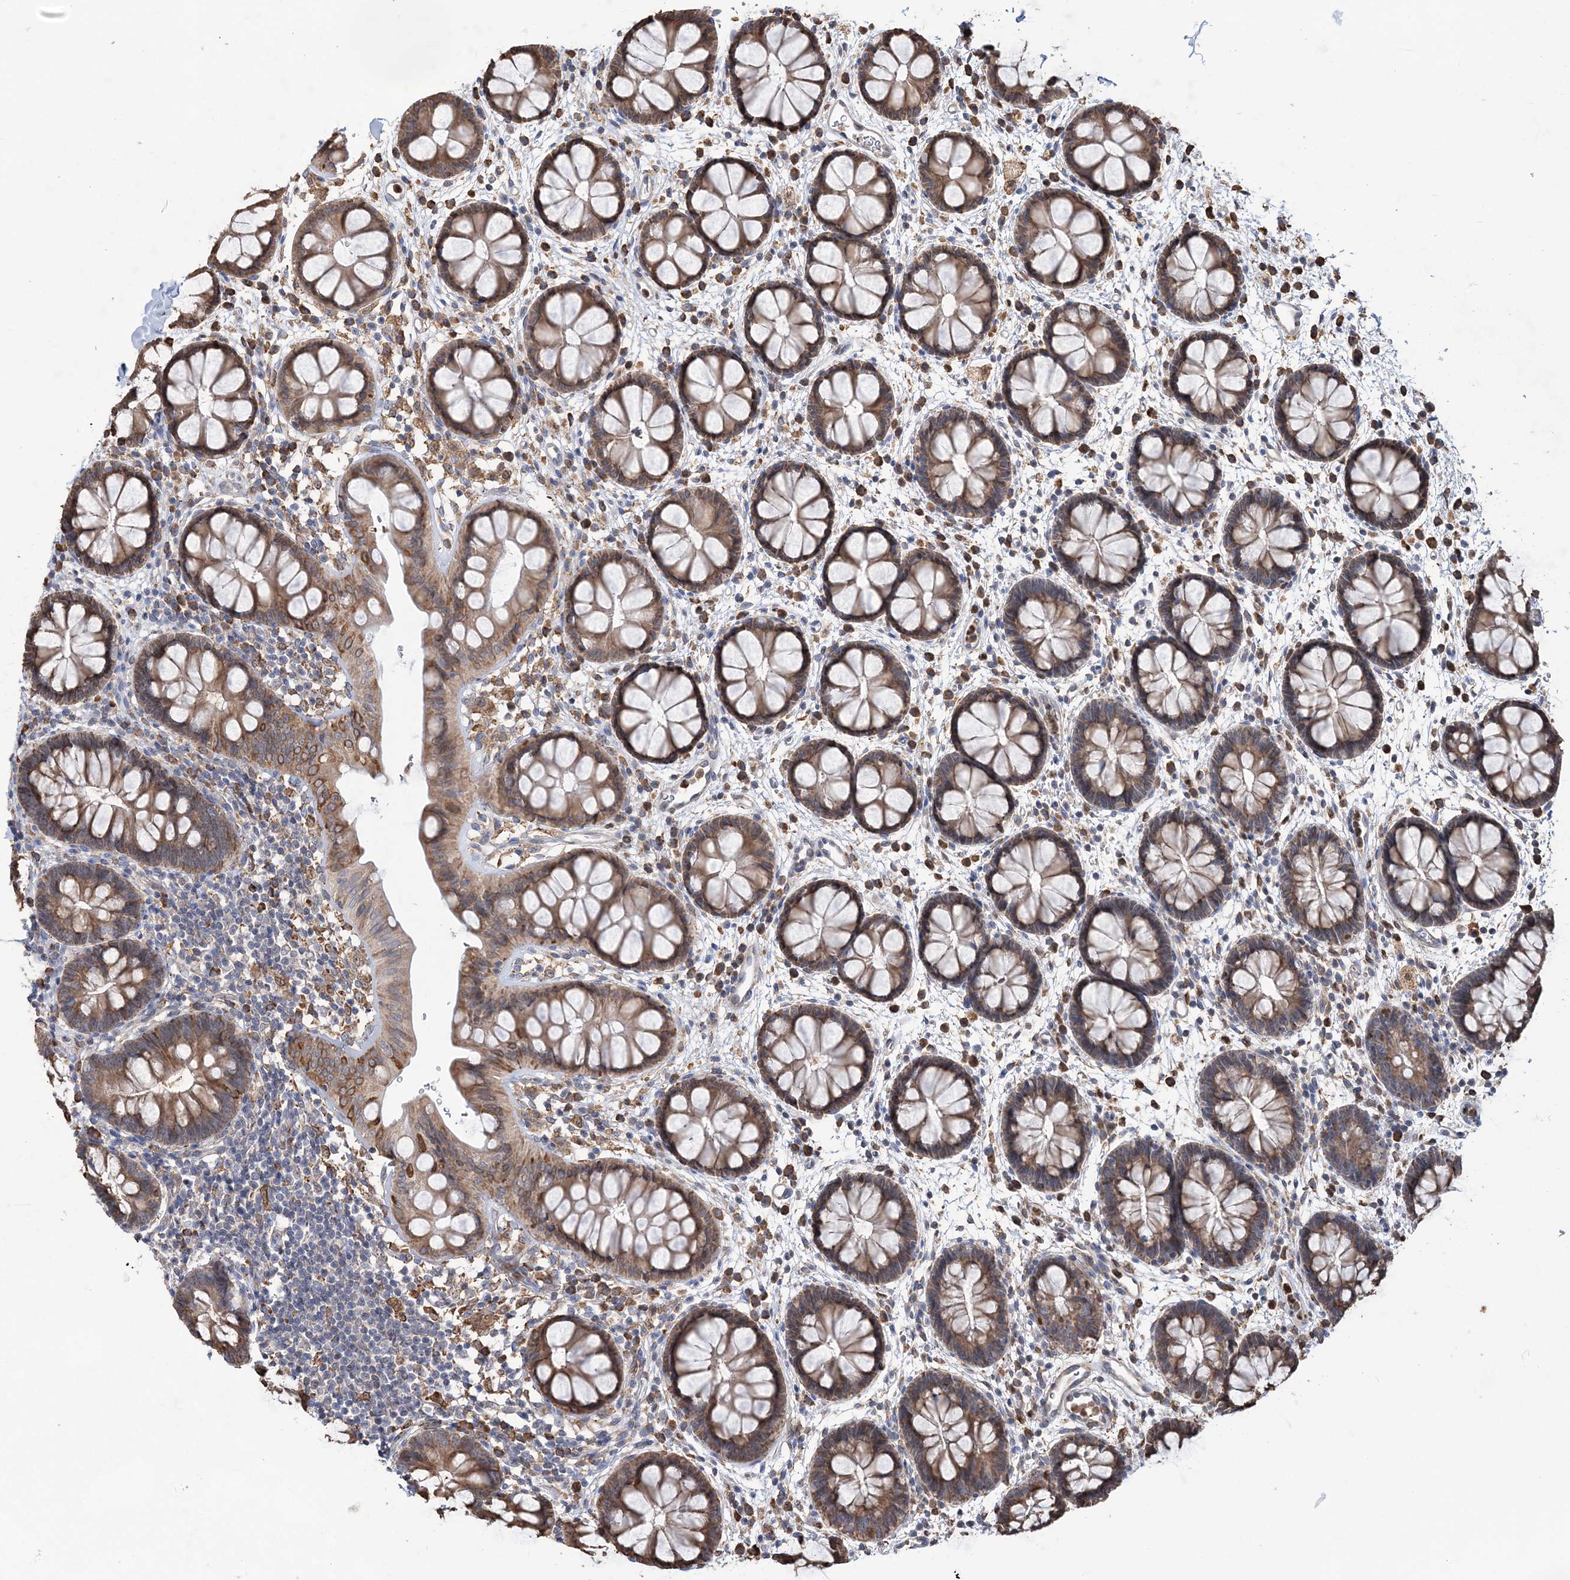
{"staining": {"intensity": "moderate", "quantity": ">75%", "location": "cytoplasmic/membranous"}, "tissue": "rectum", "cell_type": "Glandular cells", "image_type": "normal", "snomed": [{"axis": "morphology", "description": "Normal tissue, NOS"}, {"axis": "topography", "description": "Rectum"}], "caption": "DAB (3,3'-diaminobenzidine) immunohistochemical staining of benign rectum exhibits moderate cytoplasmic/membranous protein positivity in approximately >75% of glandular cells. (Stains: DAB (3,3'-diaminobenzidine) in brown, nuclei in blue, Microscopy: brightfield microscopy at high magnification).", "gene": "WDR12", "patient": {"sex": "female", "age": 24}}